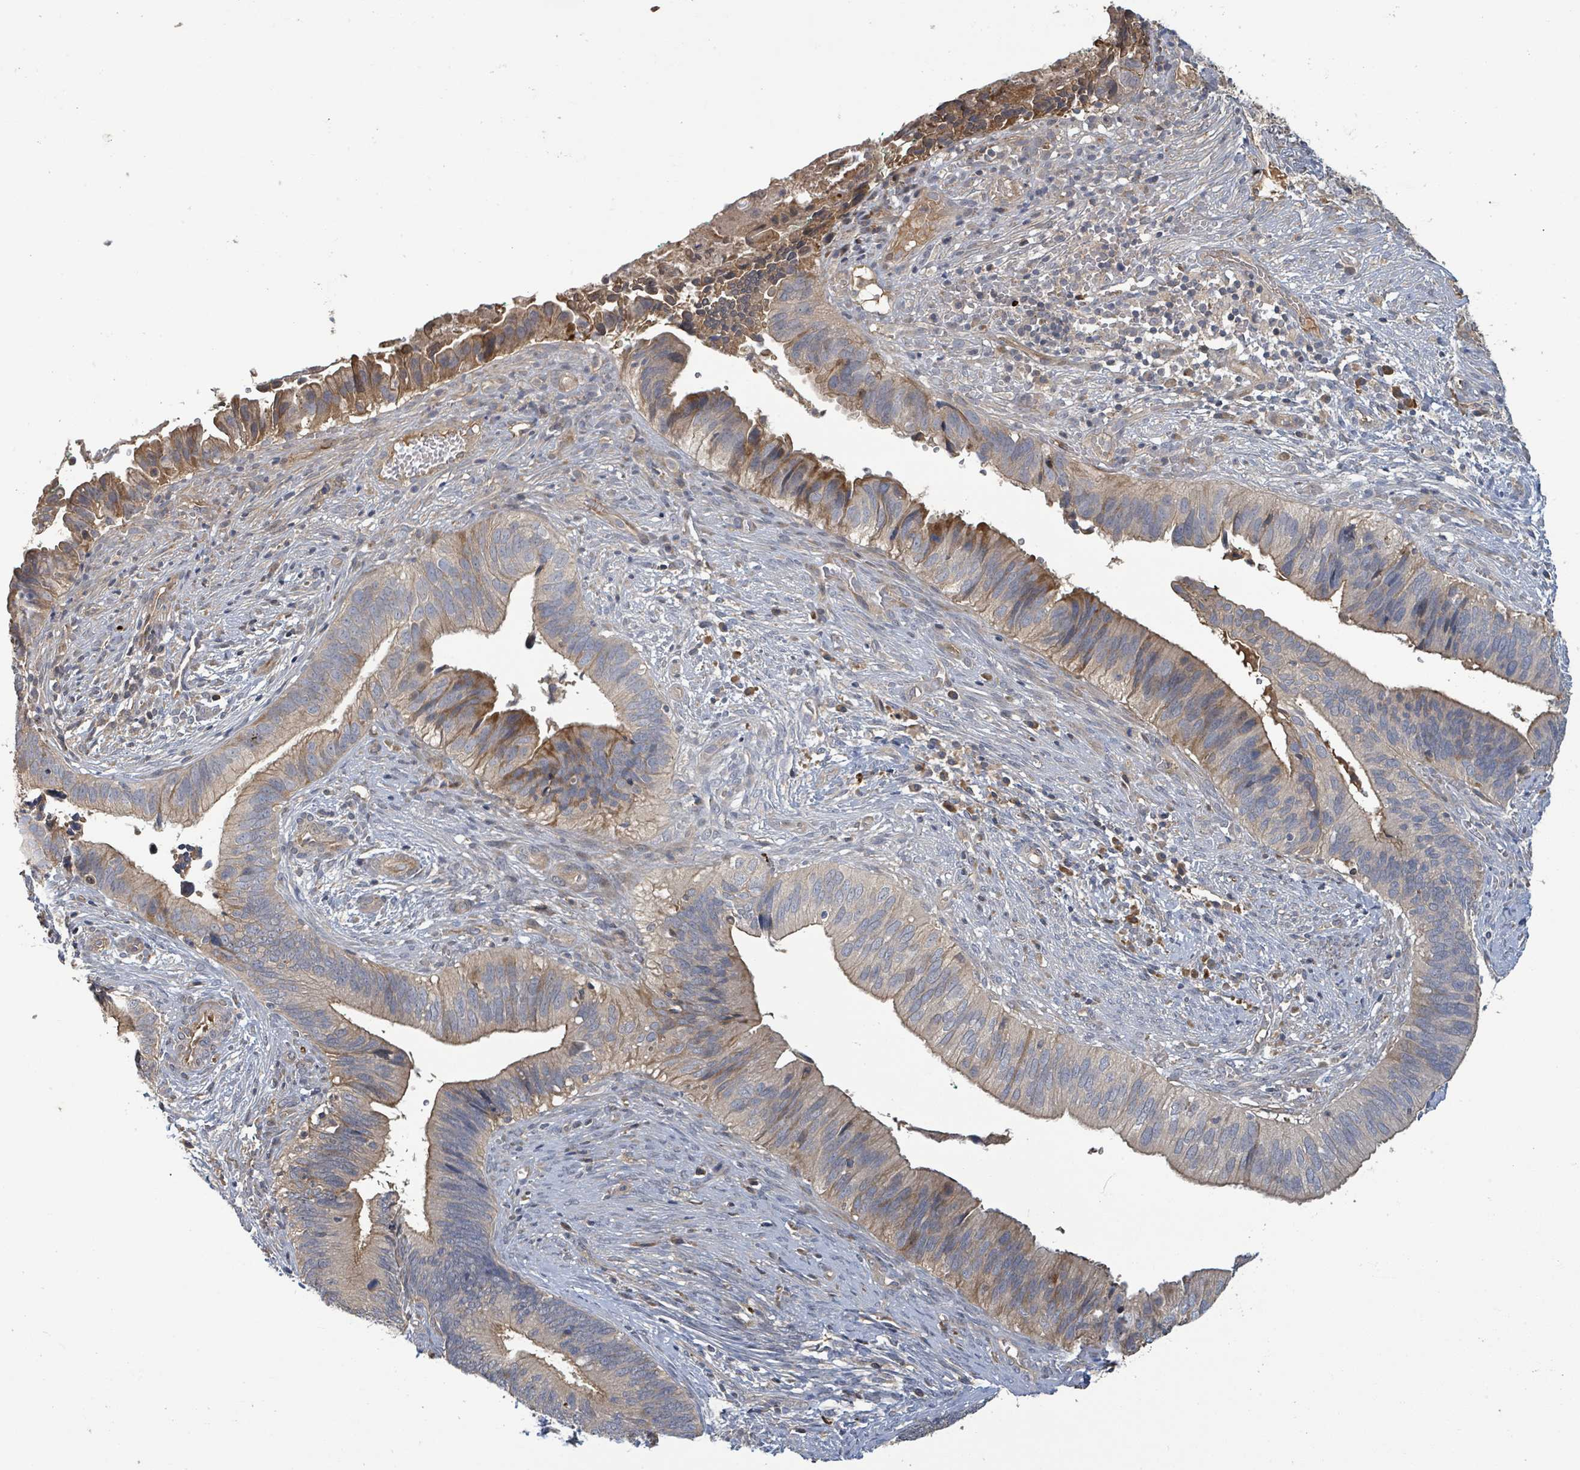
{"staining": {"intensity": "weak", "quantity": ">75%", "location": "cytoplasmic/membranous"}, "tissue": "cervical cancer", "cell_type": "Tumor cells", "image_type": "cancer", "snomed": [{"axis": "morphology", "description": "Adenocarcinoma, NOS"}, {"axis": "topography", "description": "Cervix"}], "caption": "A micrograph of cervical adenocarcinoma stained for a protein displays weak cytoplasmic/membranous brown staining in tumor cells.", "gene": "STARD4", "patient": {"sex": "female", "age": 42}}